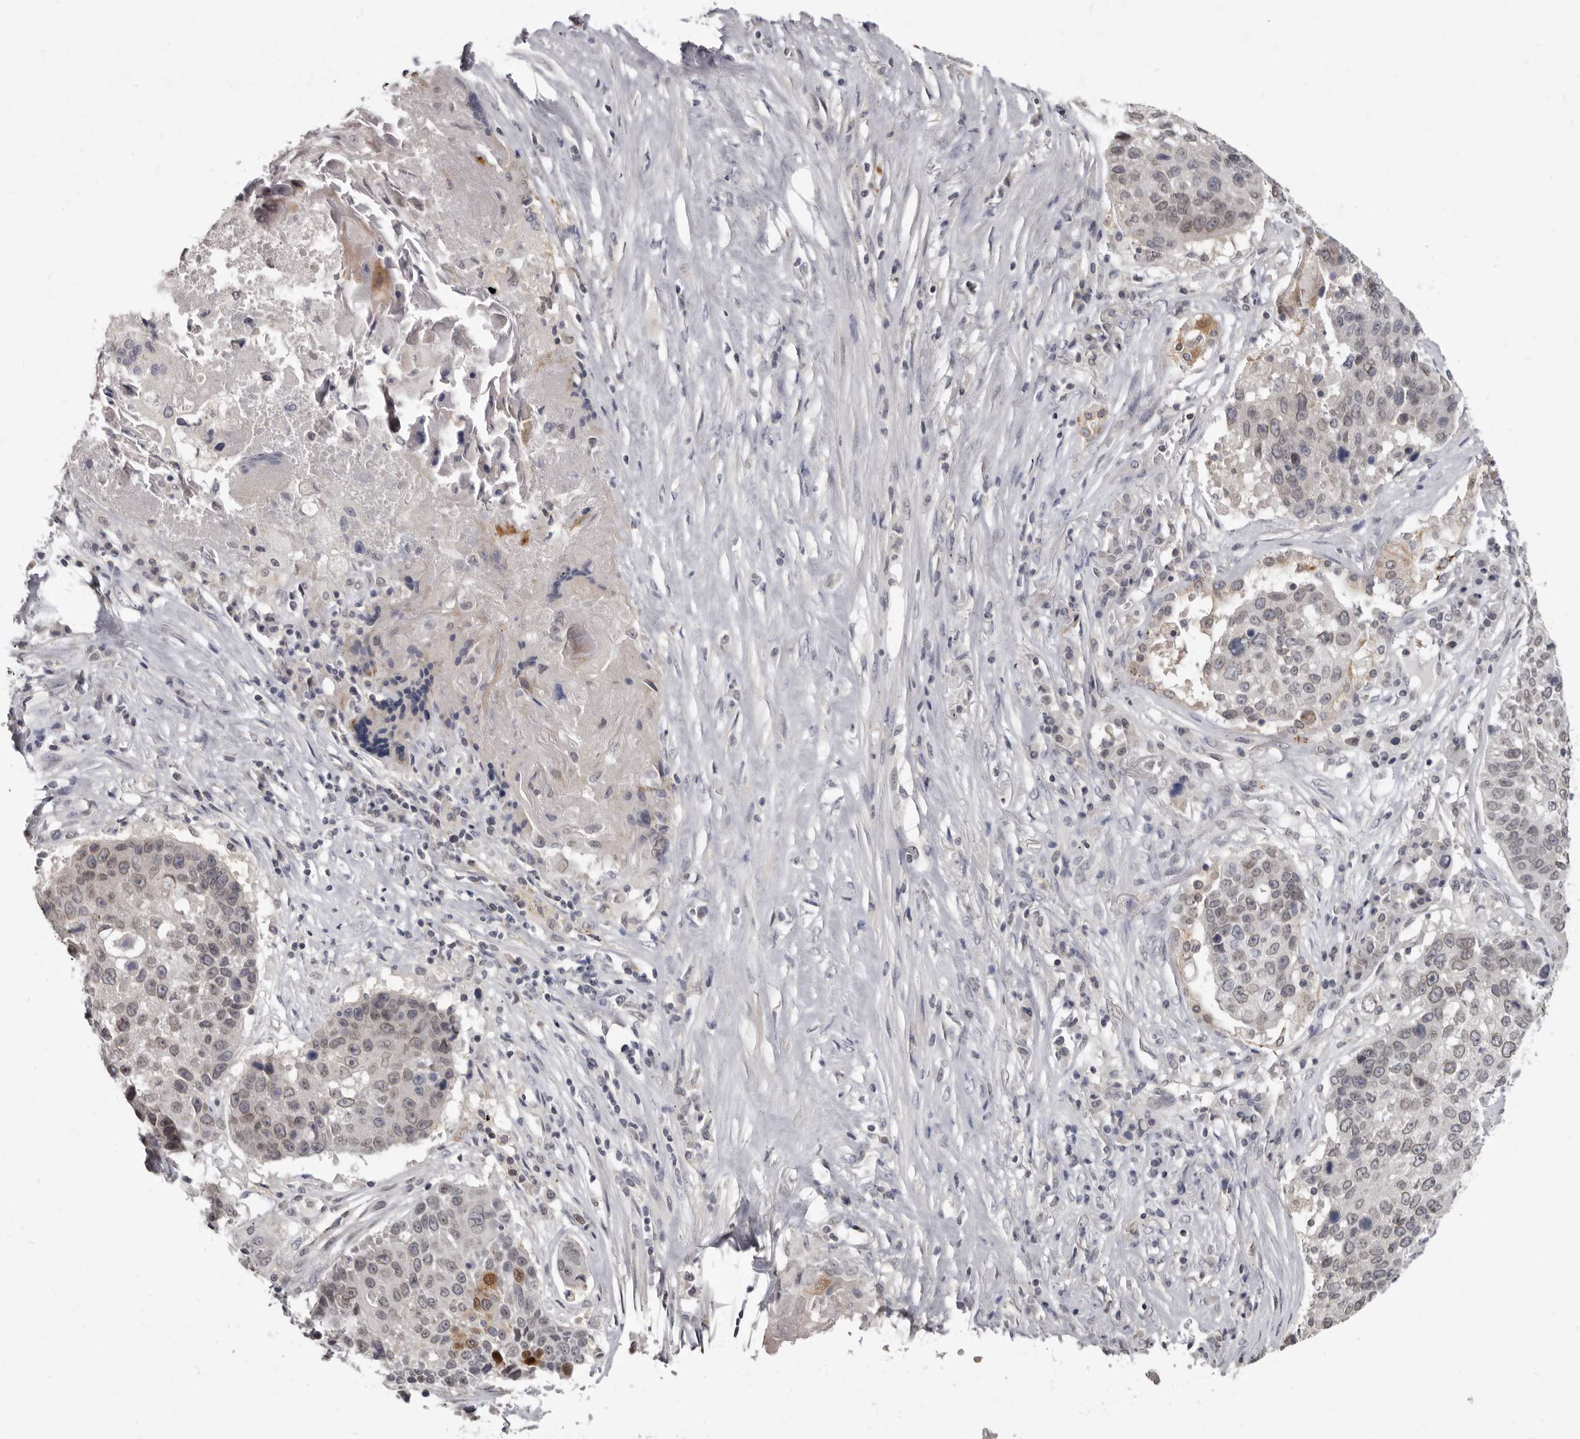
{"staining": {"intensity": "moderate", "quantity": "<25%", "location": "cytoplasmic/membranous,nuclear"}, "tissue": "lung cancer", "cell_type": "Tumor cells", "image_type": "cancer", "snomed": [{"axis": "morphology", "description": "Squamous cell carcinoma, NOS"}, {"axis": "topography", "description": "Lung"}], "caption": "Lung cancer (squamous cell carcinoma) was stained to show a protein in brown. There is low levels of moderate cytoplasmic/membranous and nuclear positivity in about <25% of tumor cells.", "gene": "SULT1E1", "patient": {"sex": "male", "age": 61}}